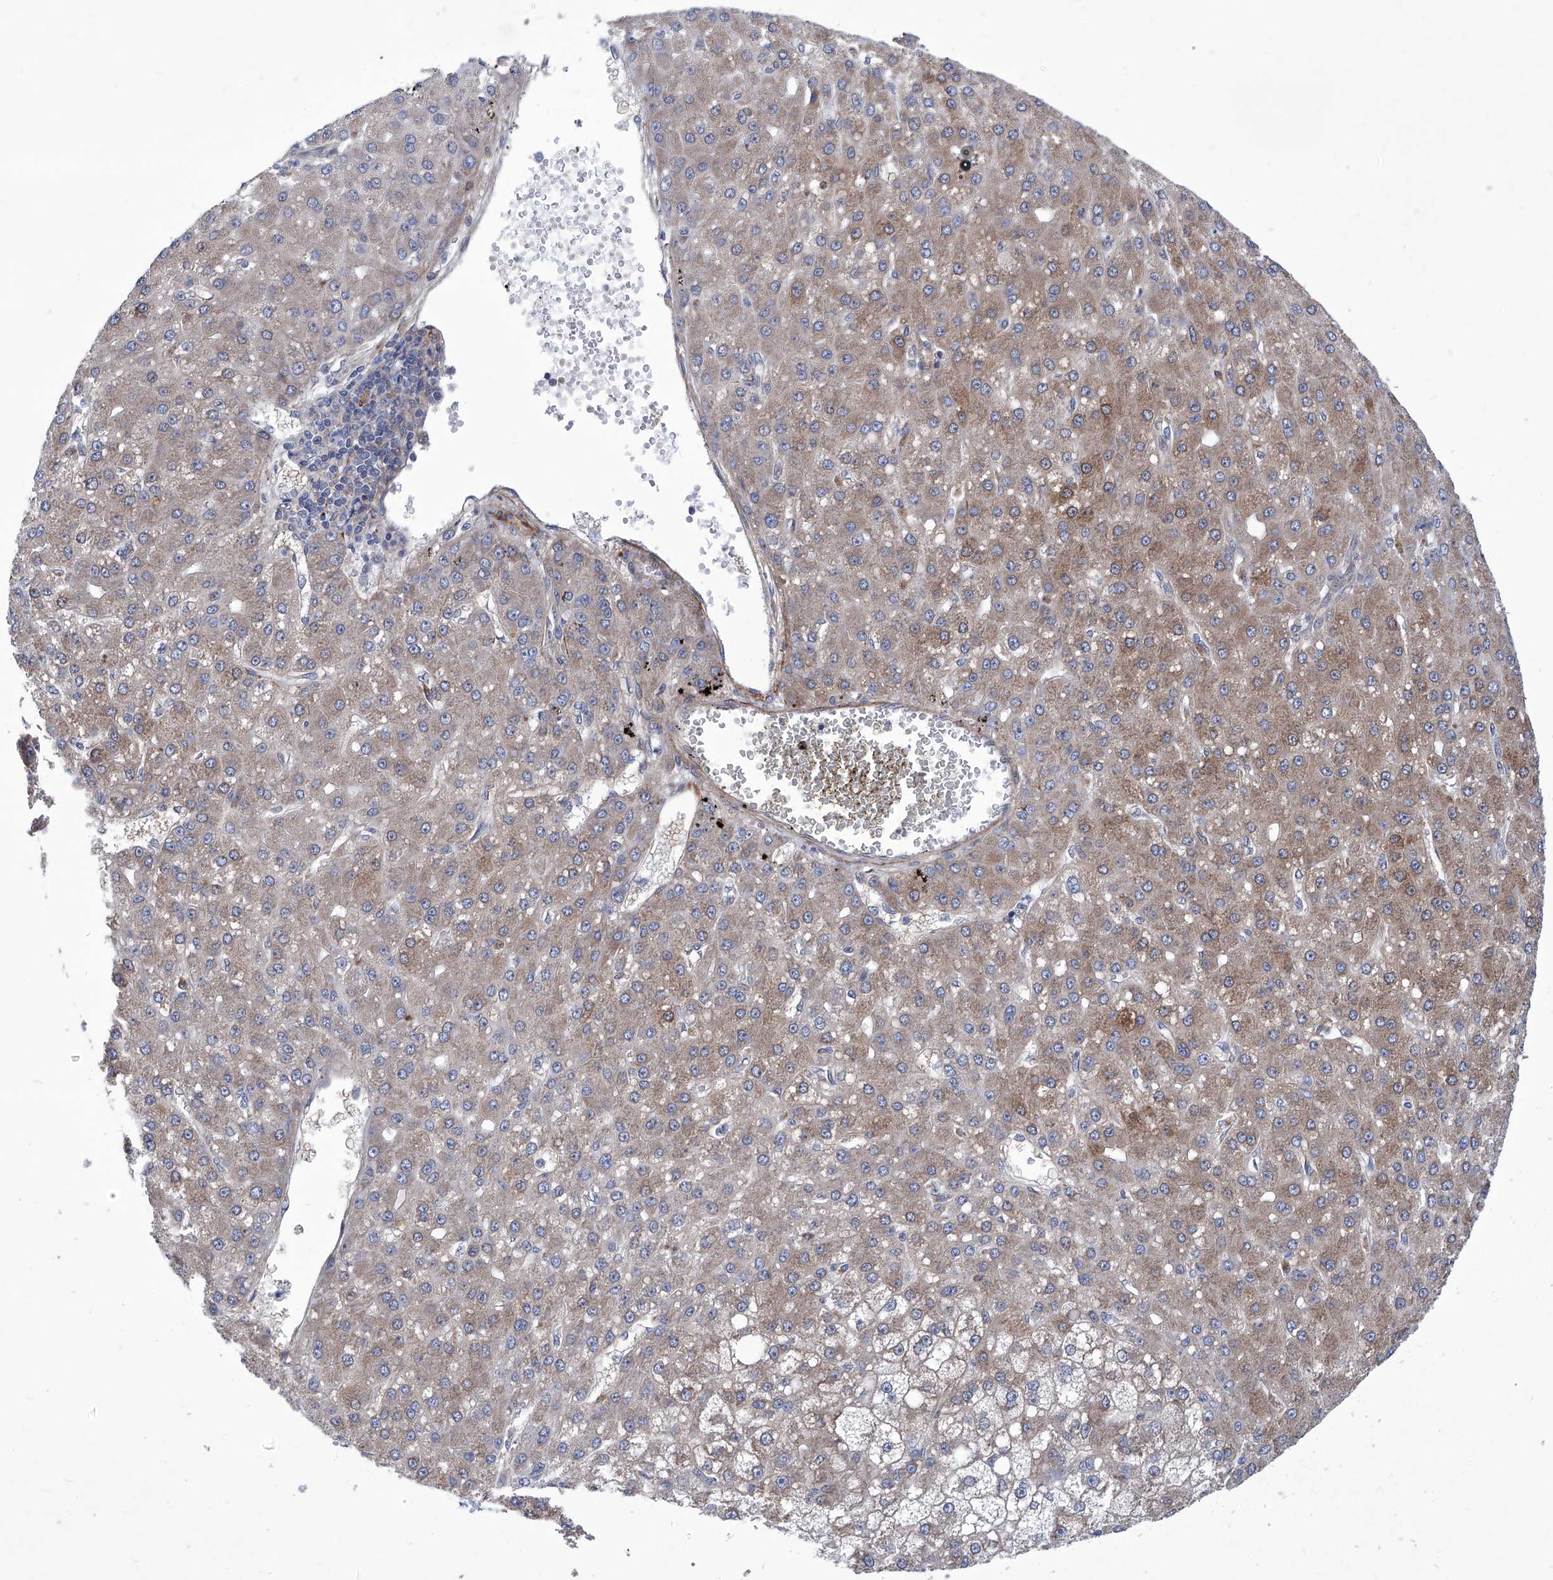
{"staining": {"intensity": "moderate", "quantity": "25%-75%", "location": "cytoplasmic/membranous"}, "tissue": "liver cancer", "cell_type": "Tumor cells", "image_type": "cancer", "snomed": [{"axis": "morphology", "description": "Carcinoma, Hepatocellular, NOS"}, {"axis": "topography", "description": "Liver"}], "caption": "Liver hepatocellular carcinoma stained with immunohistochemistry (IHC) shows moderate cytoplasmic/membranous expression in about 25%-75% of tumor cells. The protein is stained brown, and the nuclei are stained in blue (DAB (3,3'-diaminobenzidine) IHC with brightfield microscopy, high magnification).", "gene": "KTI12", "patient": {"sex": "male", "age": 67}}